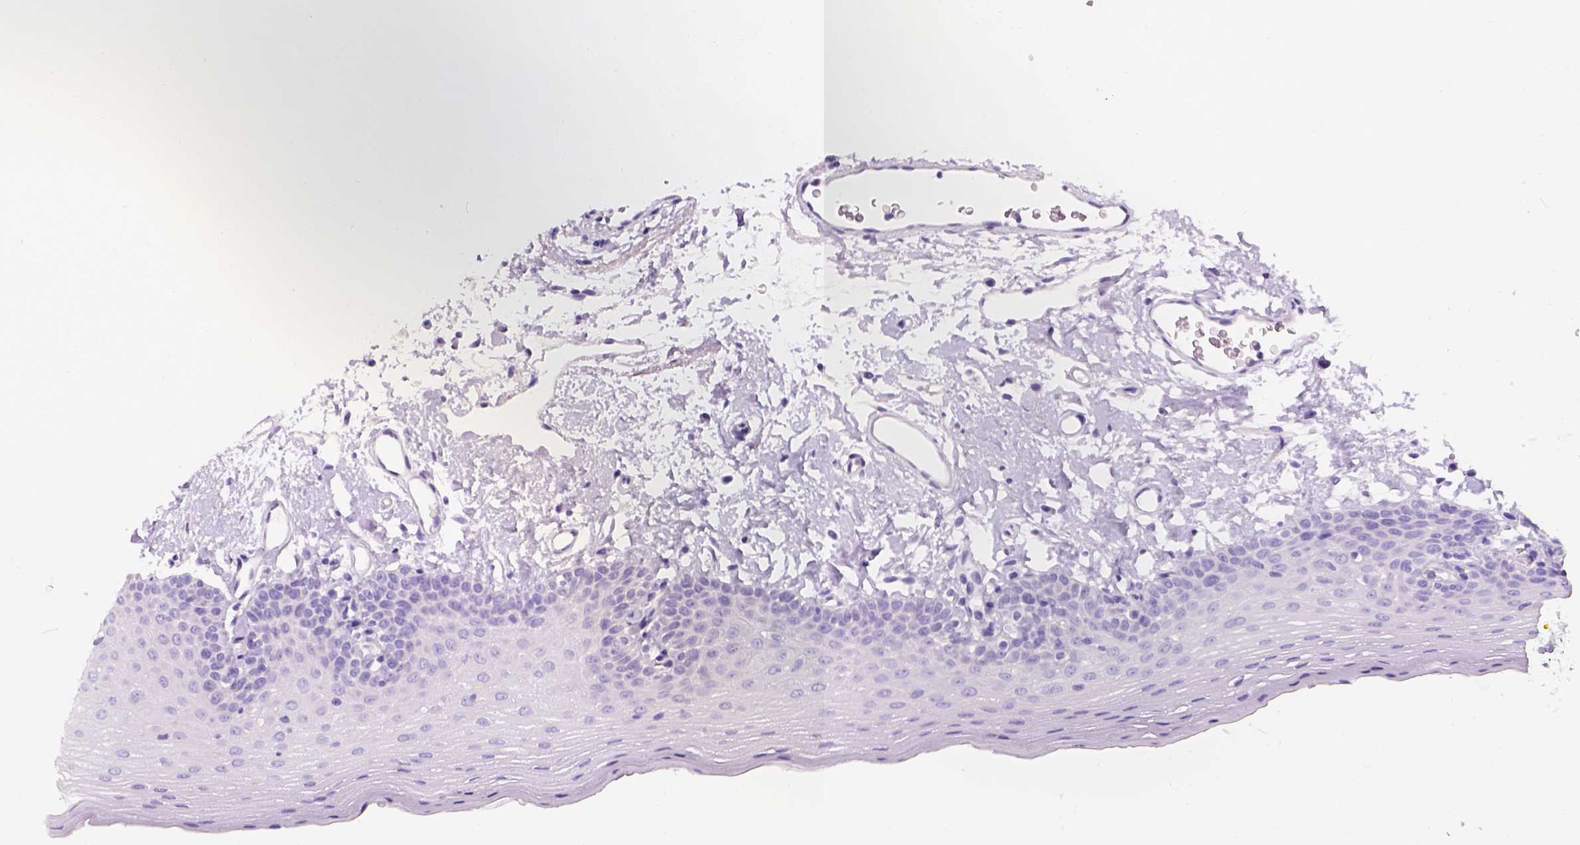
{"staining": {"intensity": "negative", "quantity": "none", "location": "none"}, "tissue": "oral mucosa", "cell_type": "Squamous epithelial cells", "image_type": "normal", "snomed": [{"axis": "morphology", "description": "Normal tissue, NOS"}, {"axis": "topography", "description": "Oral tissue"}], "caption": "A high-resolution micrograph shows IHC staining of normal oral mucosa, which displays no significant staining in squamous epithelial cells.", "gene": "C7orf57", "patient": {"sex": "male", "age": 66}}